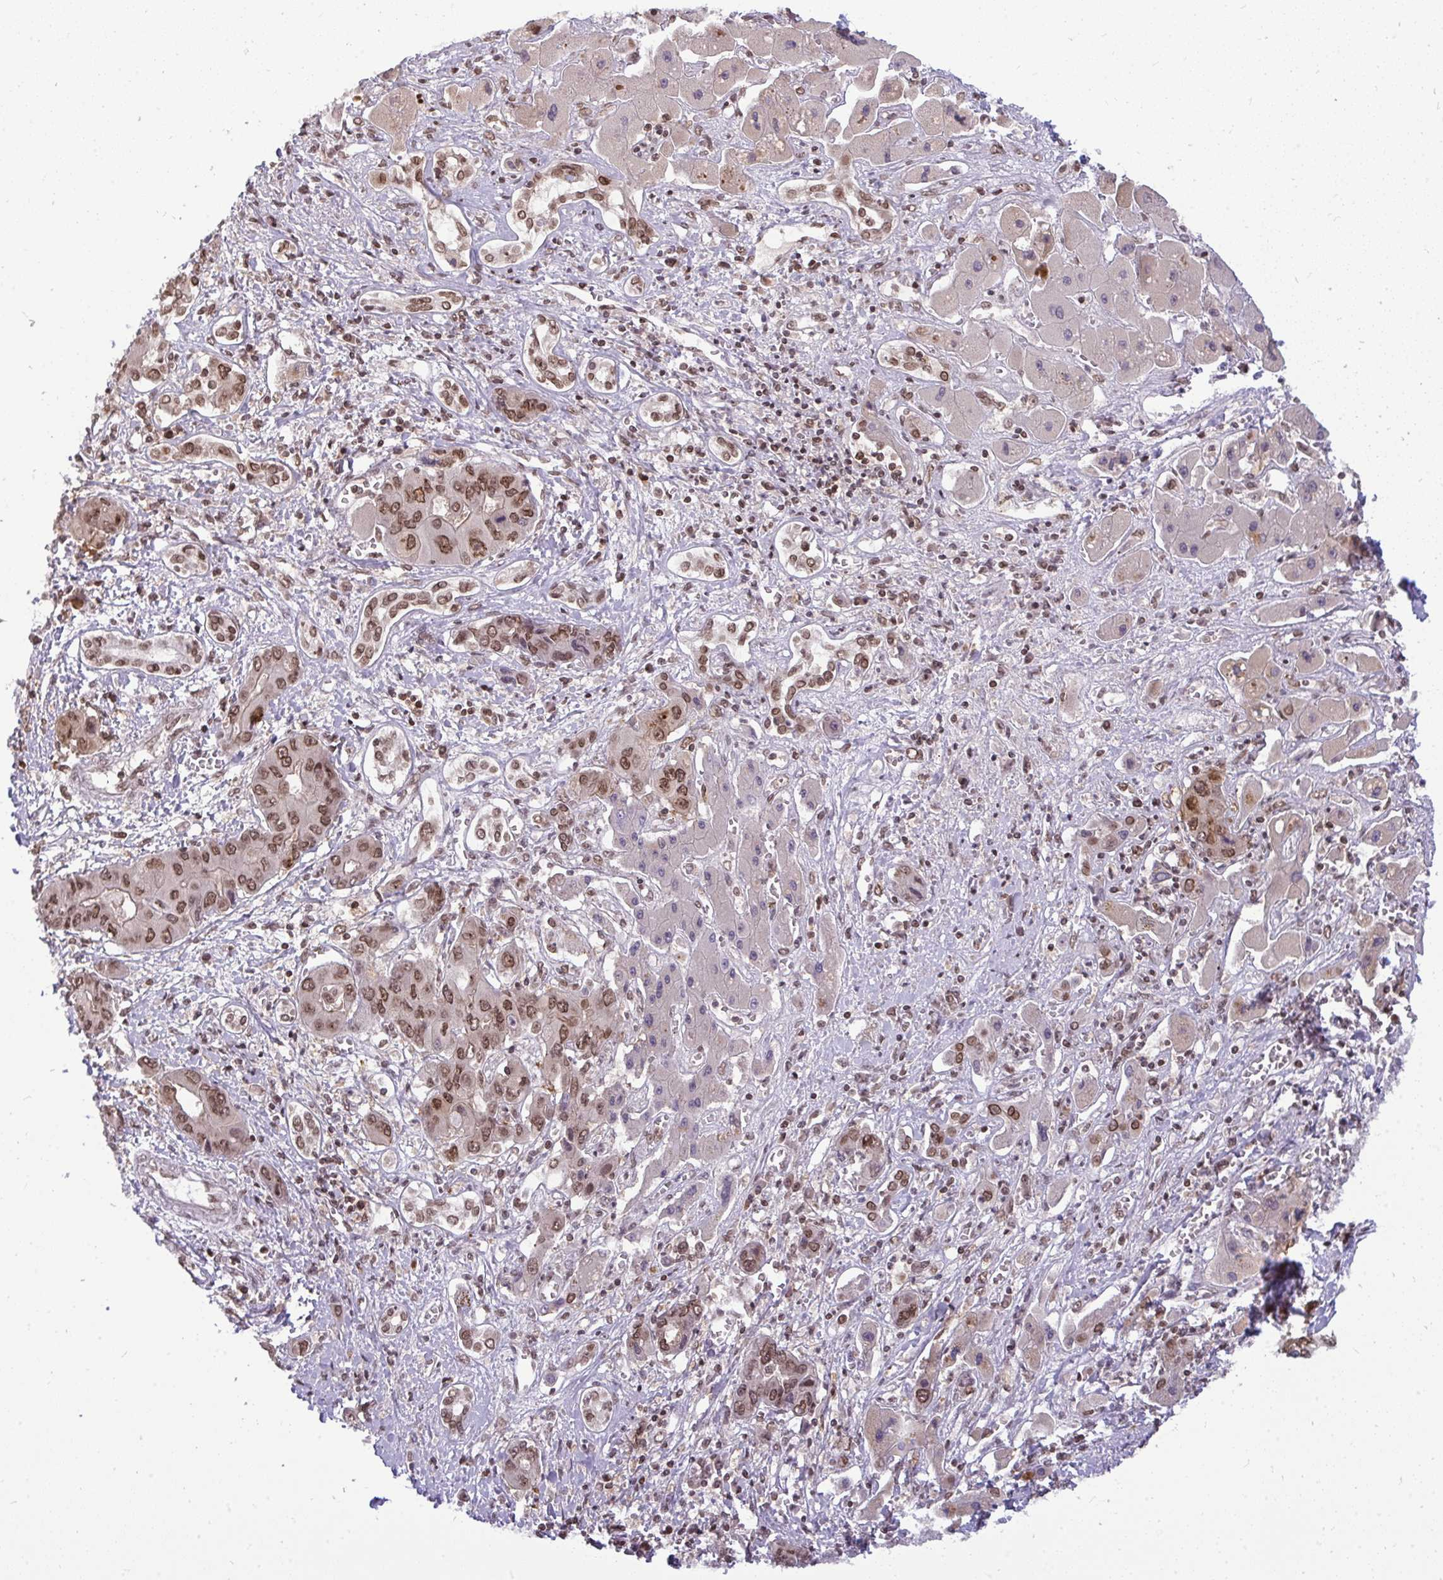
{"staining": {"intensity": "moderate", "quantity": ">75%", "location": "nuclear"}, "tissue": "liver cancer", "cell_type": "Tumor cells", "image_type": "cancer", "snomed": [{"axis": "morphology", "description": "Cholangiocarcinoma"}, {"axis": "topography", "description": "Liver"}], "caption": "Protein staining displays moderate nuclear positivity in about >75% of tumor cells in cholangiocarcinoma (liver).", "gene": "JPT1", "patient": {"sex": "male", "age": 67}}